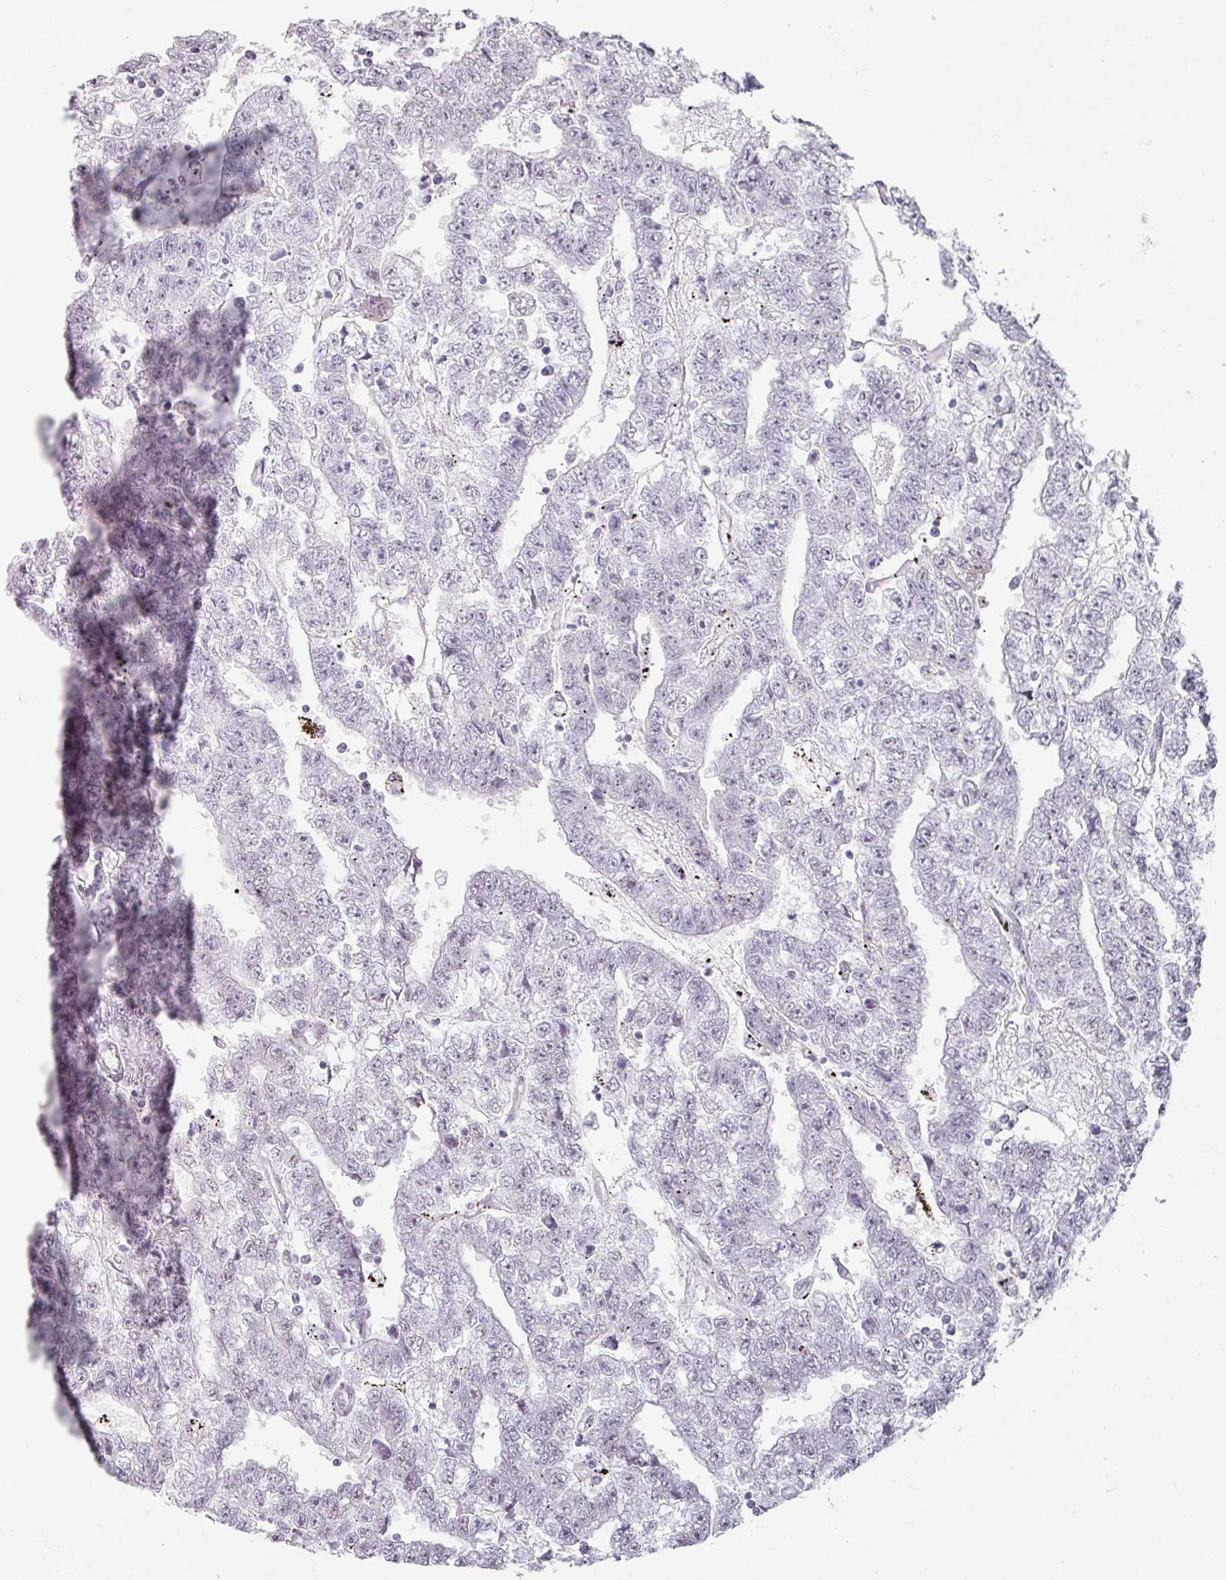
{"staining": {"intensity": "negative", "quantity": "none", "location": "none"}, "tissue": "testis cancer", "cell_type": "Tumor cells", "image_type": "cancer", "snomed": [{"axis": "morphology", "description": "Carcinoma, Embryonal, NOS"}, {"axis": "topography", "description": "Testis"}], "caption": "A photomicrograph of embryonal carcinoma (testis) stained for a protein demonstrates no brown staining in tumor cells. Nuclei are stained in blue.", "gene": "SPRR1A", "patient": {"sex": "male", "age": 25}}